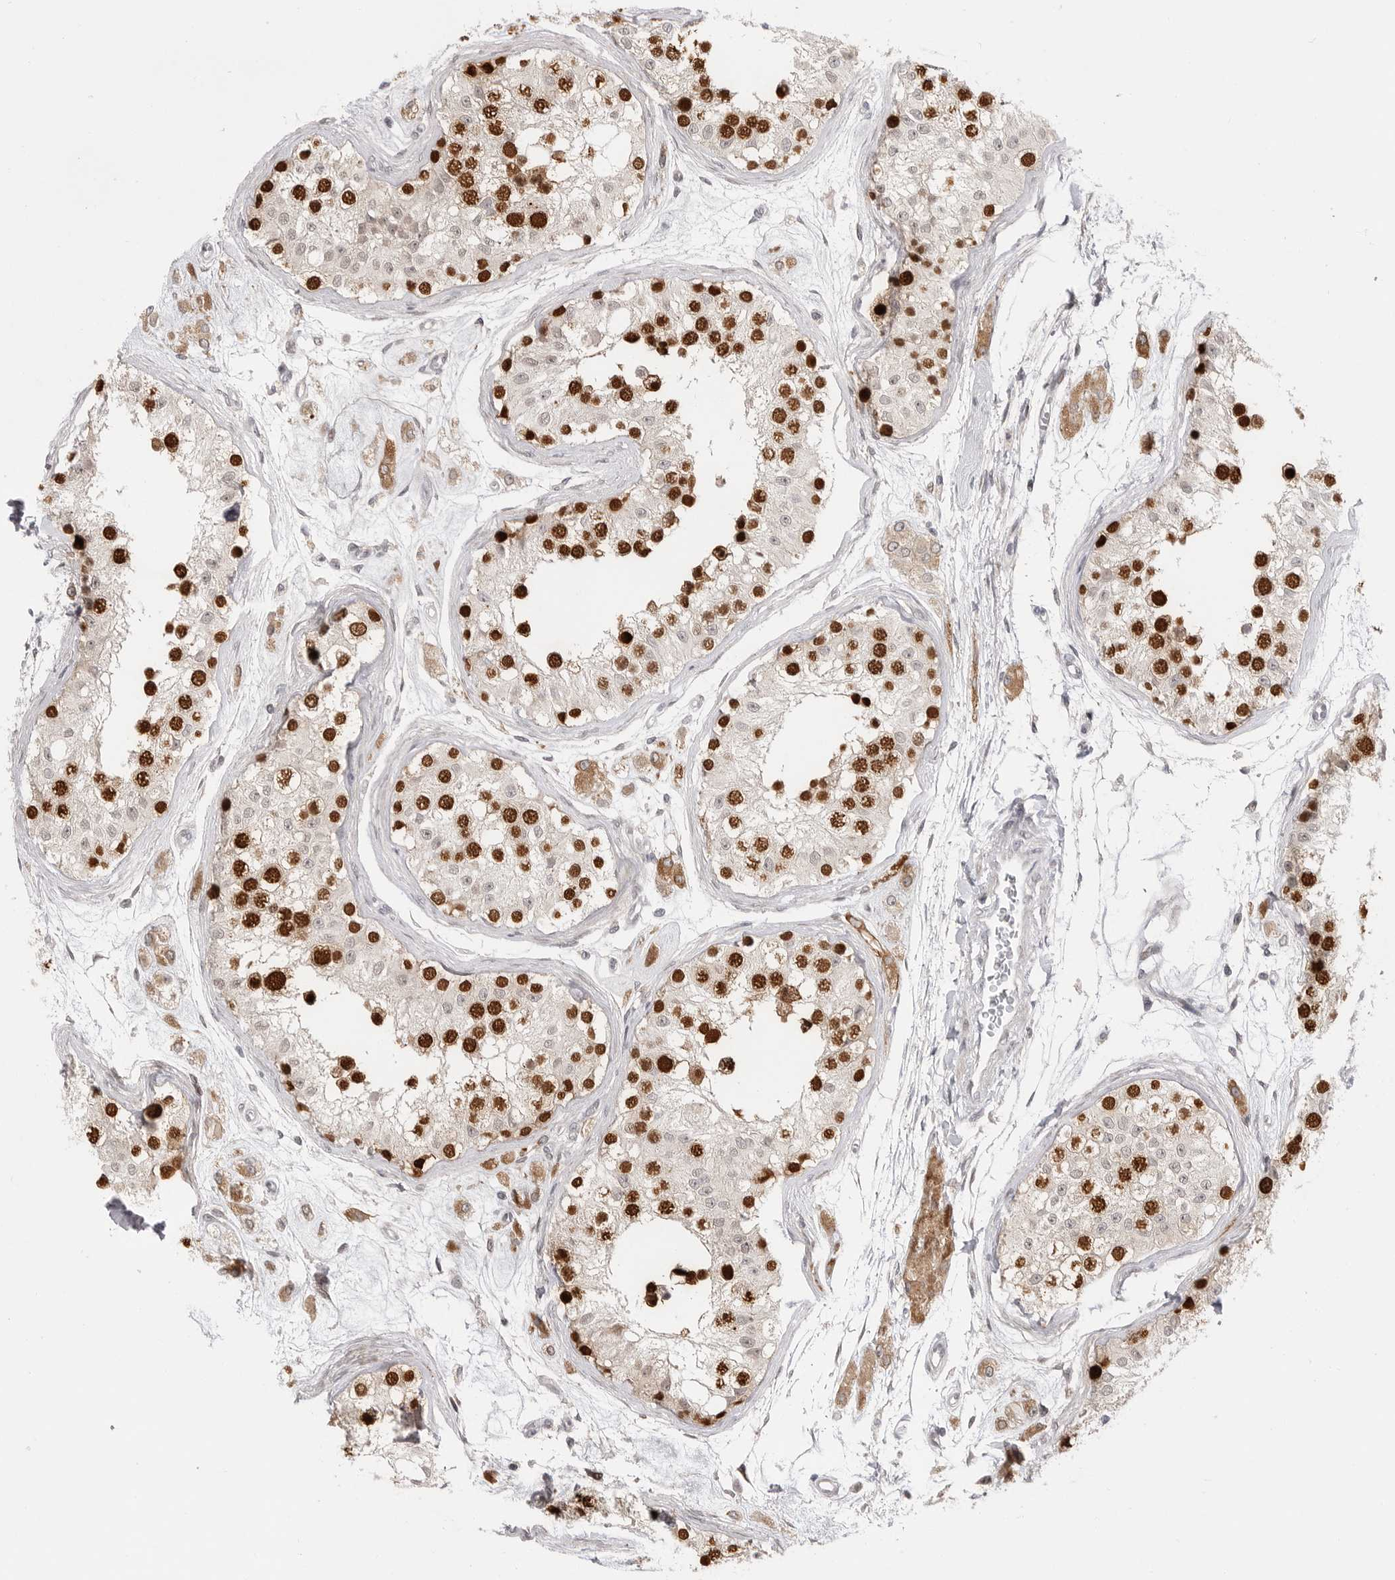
{"staining": {"intensity": "strong", "quantity": ">75%", "location": "nuclear"}, "tissue": "testis", "cell_type": "Cells in seminiferous ducts", "image_type": "normal", "snomed": [{"axis": "morphology", "description": "Normal tissue, NOS"}, {"axis": "morphology", "description": "Adenocarcinoma, metastatic, NOS"}, {"axis": "topography", "description": "Testis"}], "caption": "Unremarkable testis was stained to show a protein in brown. There is high levels of strong nuclear staining in approximately >75% of cells in seminiferous ducts. The staining was performed using DAB, with brown indicating positive protein expression. Nuclei are stained blue with hematoxylin.", "gene": "GGT6", "patient": {"sex": "male", "age": 26}}